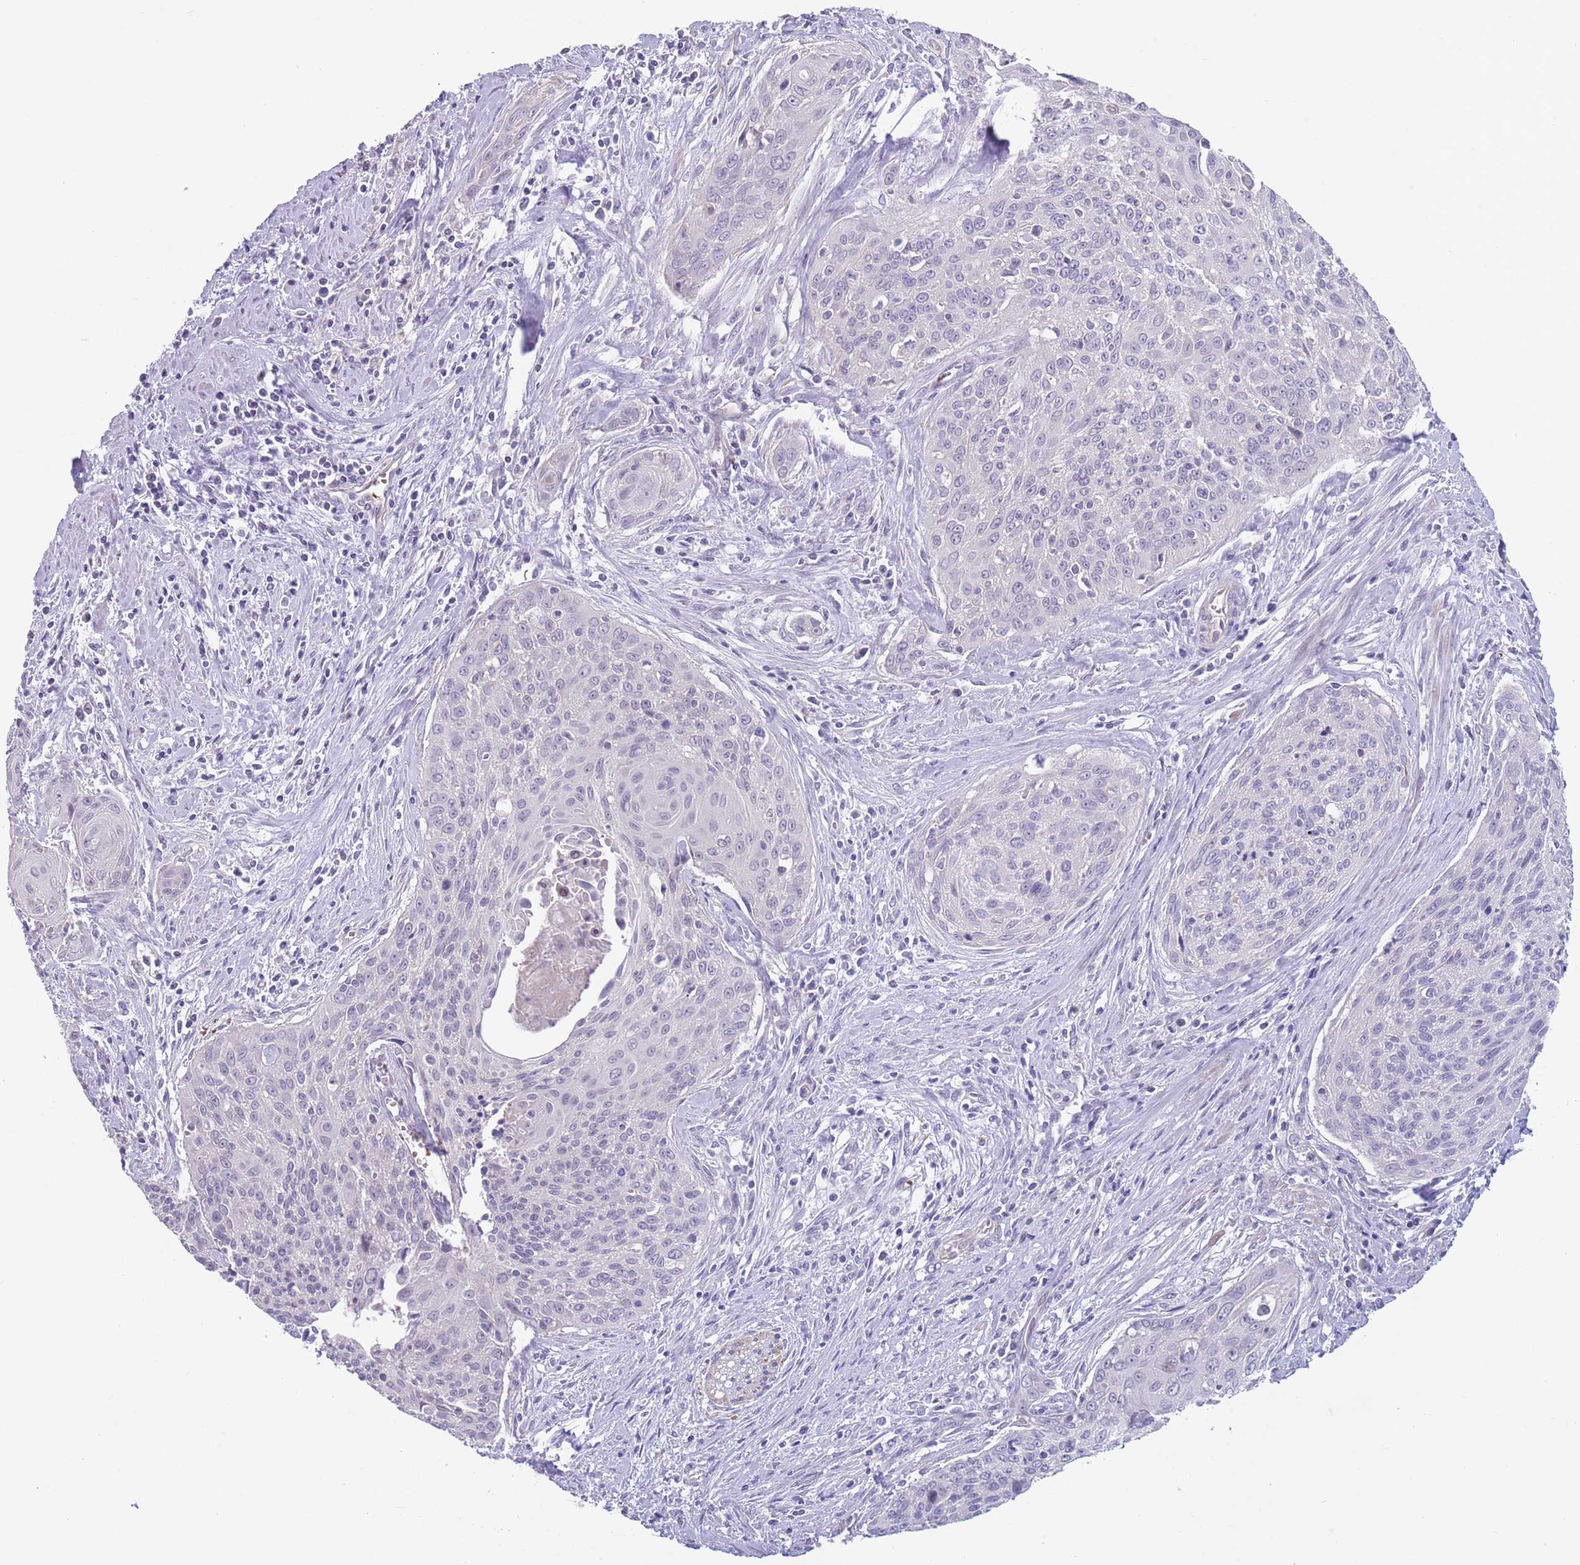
{"staining": {"intensity": "weak", "quantity": "<25%", "location": "nuclear"}, "tissue": "cervical cancer", "cell_type": "Tumor cells", "image_type": "cancer", "snomed": [{"axis": "morphology", "description": "Squamous cell carcinoma, NOS"}, {"axis": "topography", "description": "Cervix"}], "caption": "Immunohistochemical staining of human cervical squamous cell carcinoma shows no significant positivity in tumor cells.", "gene": "ZNF14", "patient": {"sex": "female", "age": 55}}